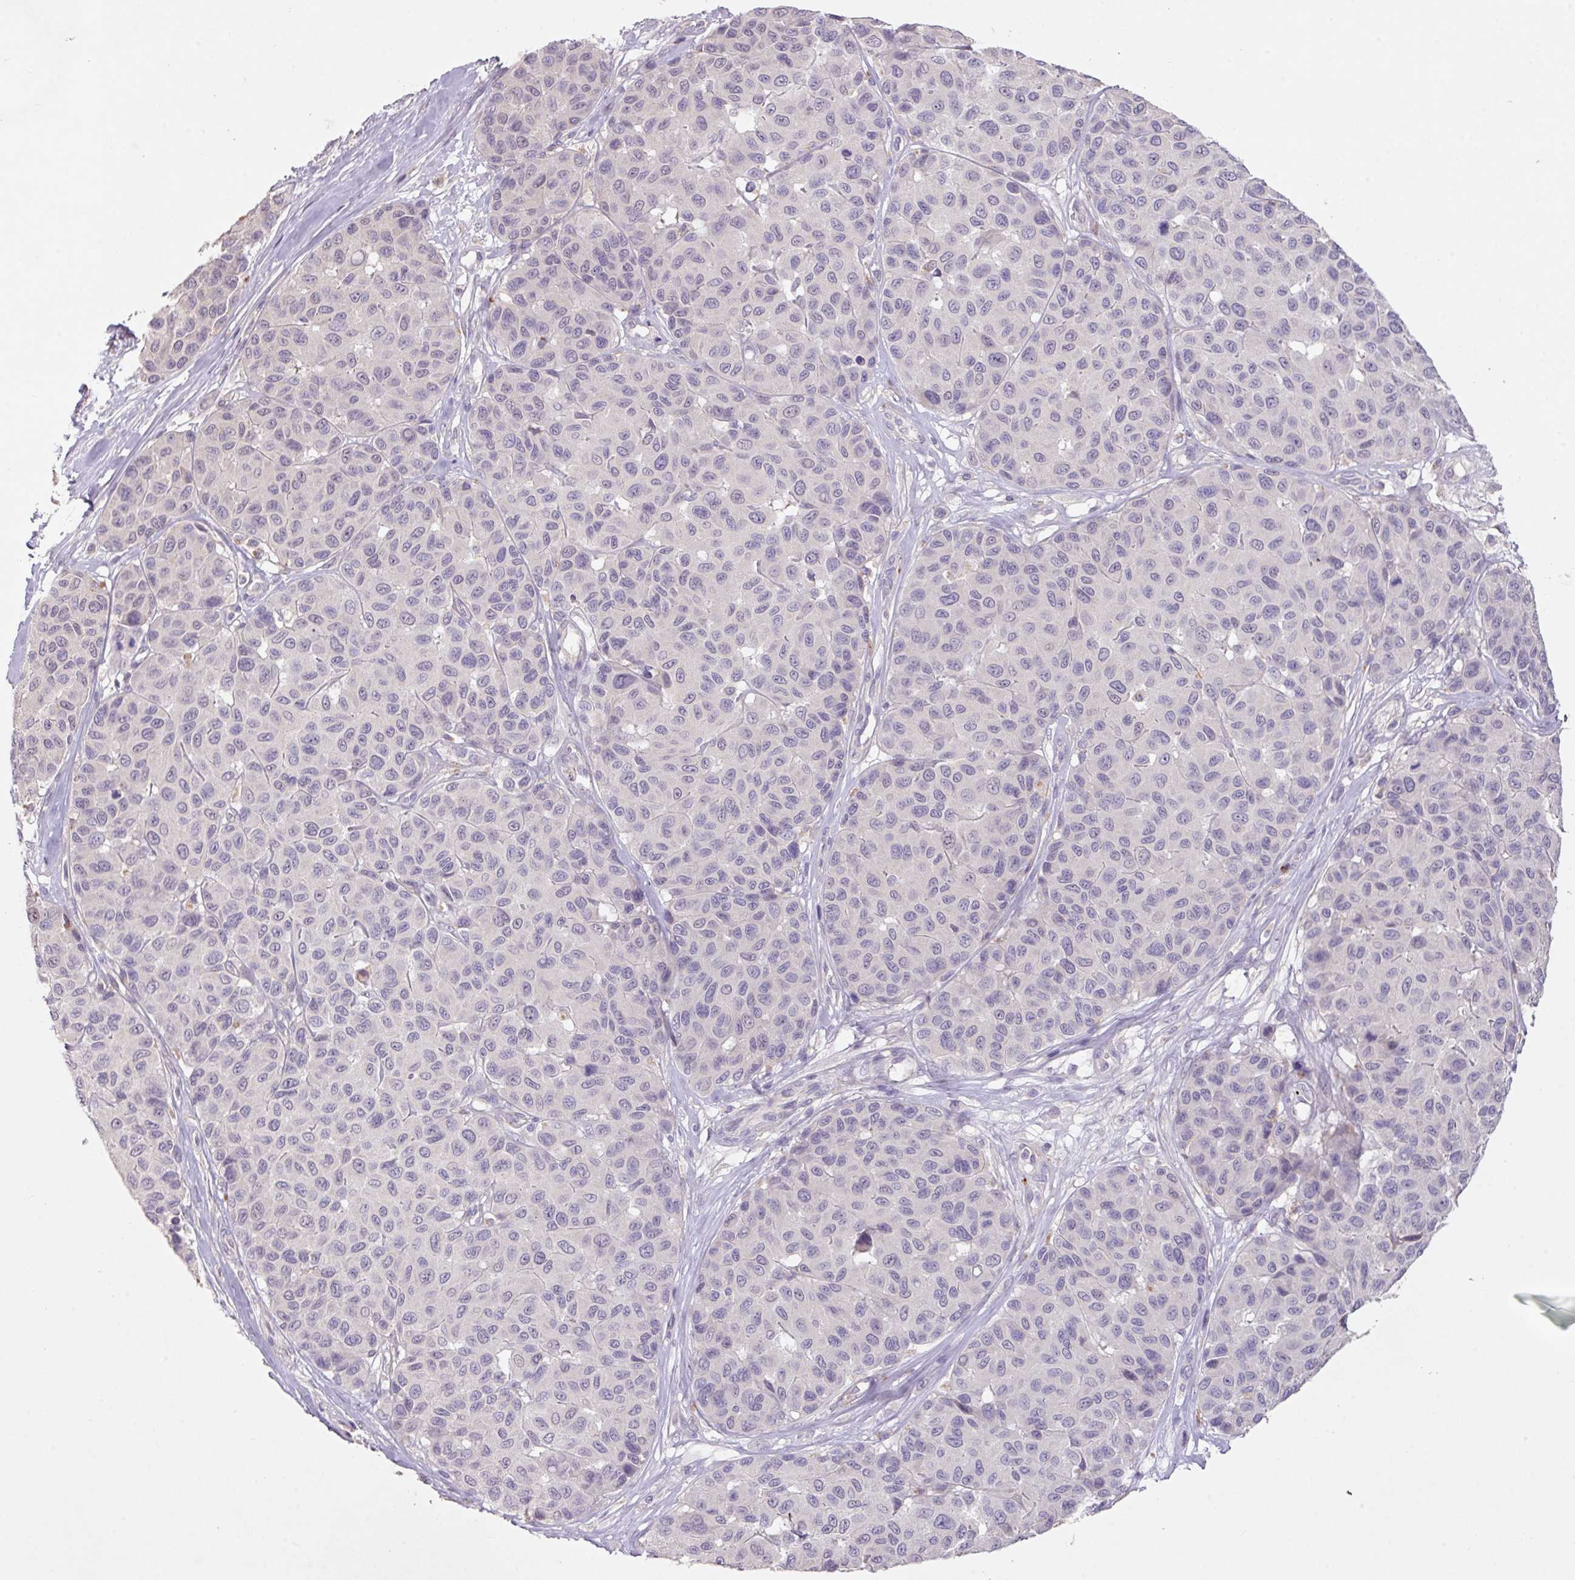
{"staining": {"intensity": "negative", "quantity": "none", "location": "none"}, "tissue": "melanoma", "cell_type": "Tumor cells", "image_type": "cancer", "snomed": [{"axis": "morphology", "description": "Malignant melanoma, NOS"}, {"axis": "topography", "description": "Skin"}], "caption": "Histopathology image shows no protein staining in tumor cells of malignant melanoma tissue. (Stains: DAB IHC with hematoxylin counter stain, Microscopy: brightfield microscopy at high magnification).", "gene": "PRADC1", "patient": {"sex": "female", "age": 66}}